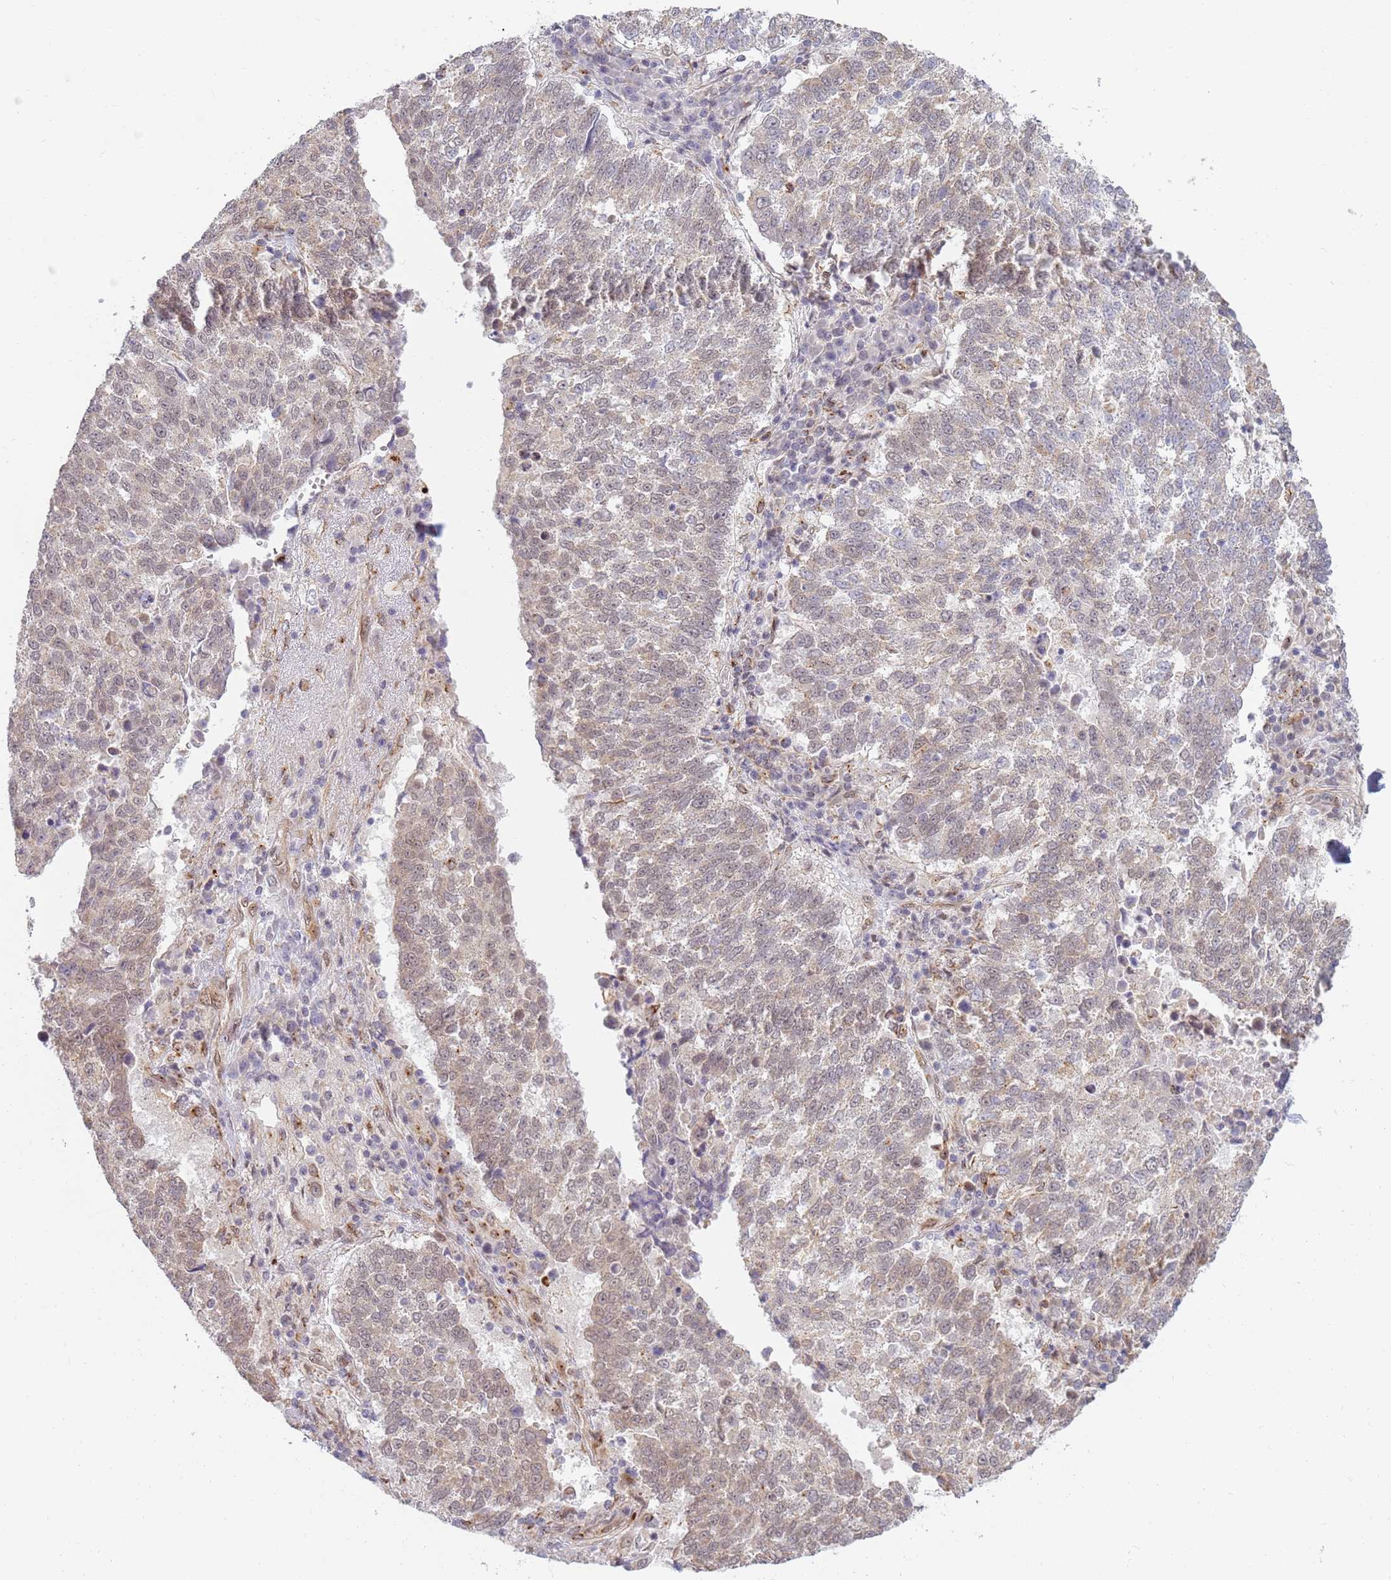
{"staining": {"intensity": "weak", "quantity": "25%-75%", "location": "cytoplasmic/membranous,nuclear"}, "tissue": "lung cancer", "cell_type": "Tumor cells", "image_type": "cancer", "snomed": [{"axis": "morphology", "description": "Squamous cell carcinoma, NOS"}, {"axis": "topography", "description": "Lung"}], "caption": "A high-resolution image shows immunohistochemistry staining of squamous cell carcinoma (lung), which displays weak cytoplasmic/membranous and nuclear expression in approximately 25%-75% of tumor cells.", "gene": "CEP170", "patient": {"sex": "male", "age": 73}}